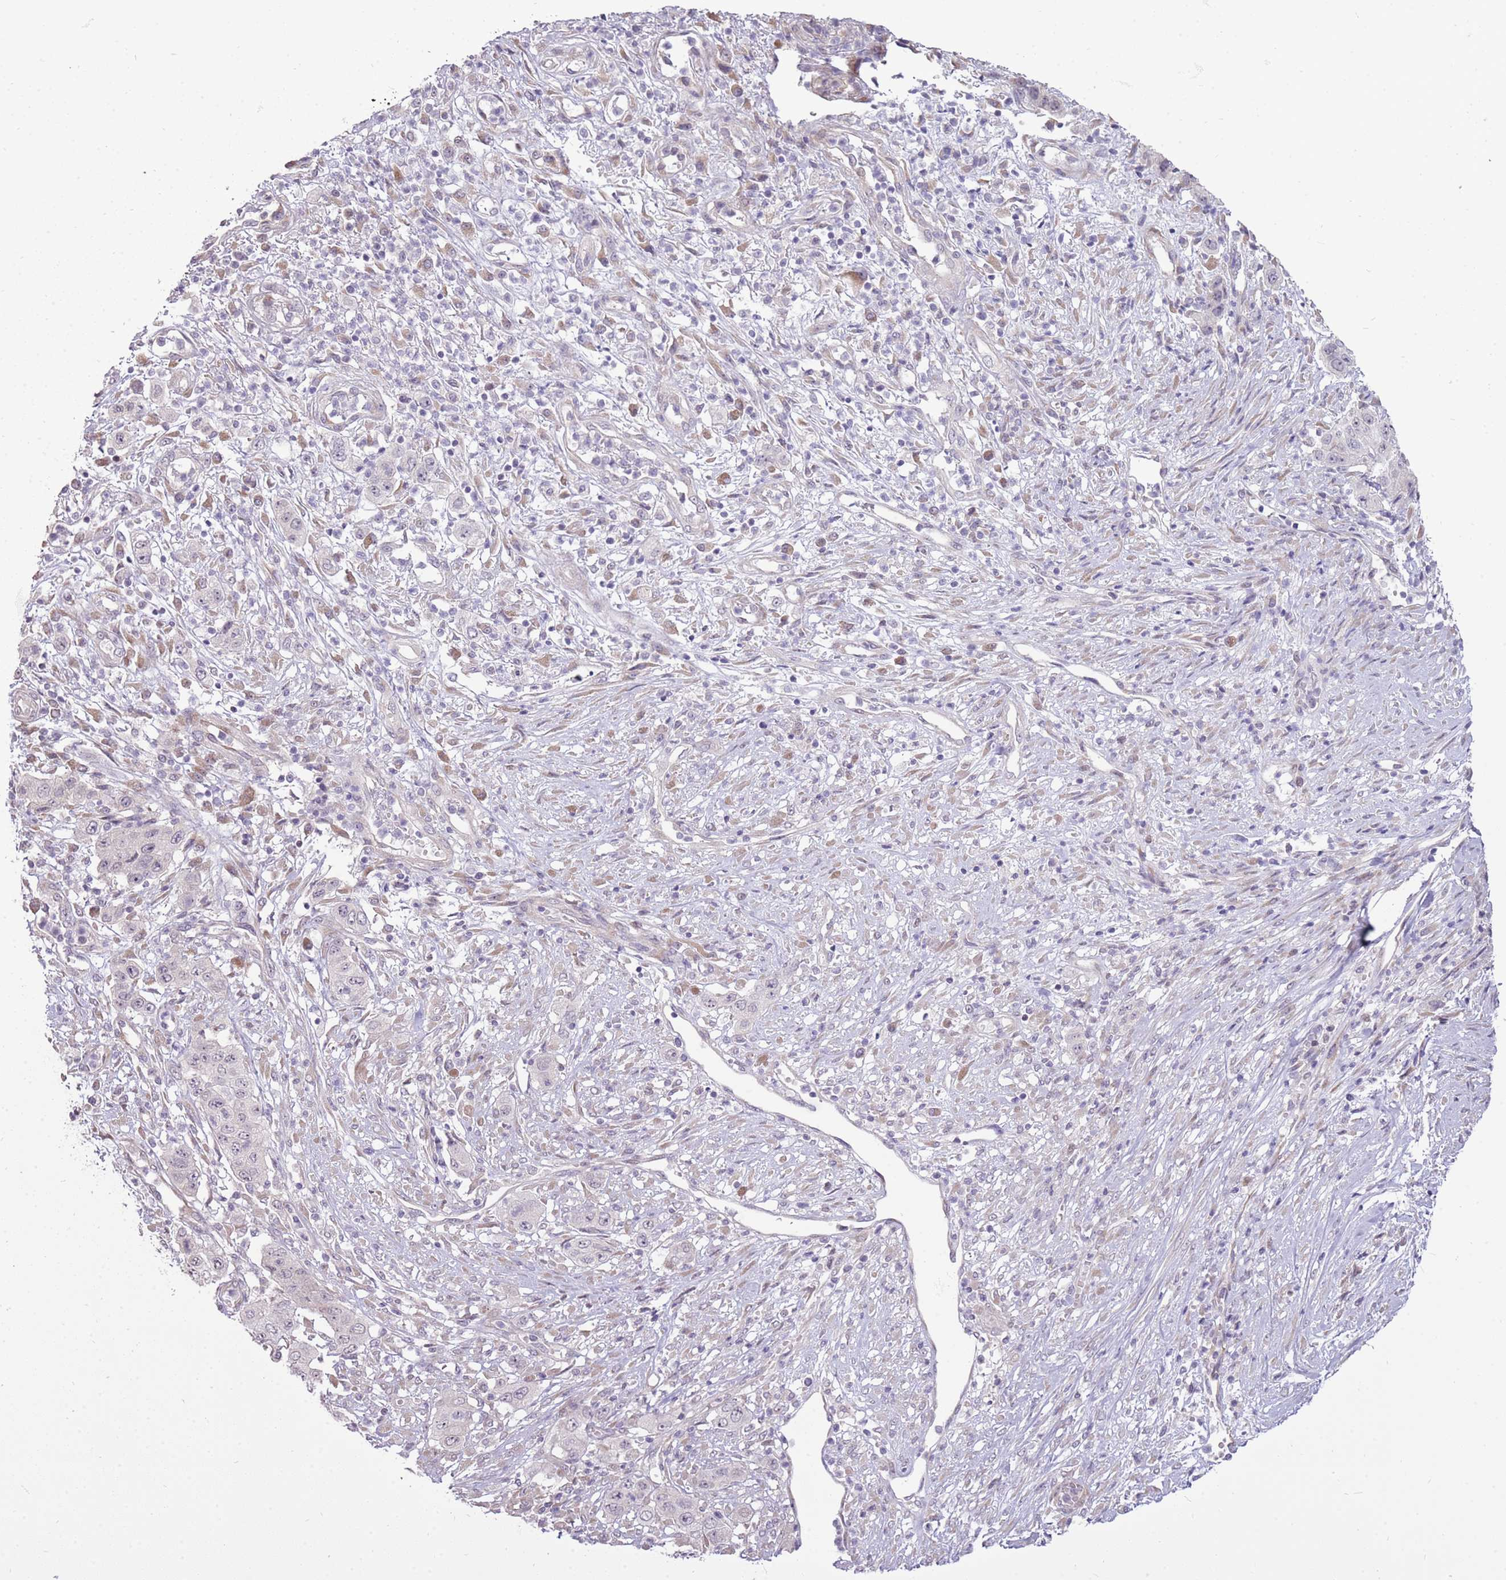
{"staining": {"intensity": "negative", "quantity": "none", "location": "none"}, "tissue": "stomach cancer", "cell_type": "Tumor cells", "image_type": "cancer", "snomed": [{"axis": "morphology", "description": "Adenocarcinoma, NOS"}, {"axis": "topography", "description": "Stomach, upper"}], "caption": "Human stomach adenocarcinoma stained for a protein using immunohistochemistry shows no staining in tumor cells.", "gene": "UGGT2", "patient": {"sex": "male", "age": 62}}